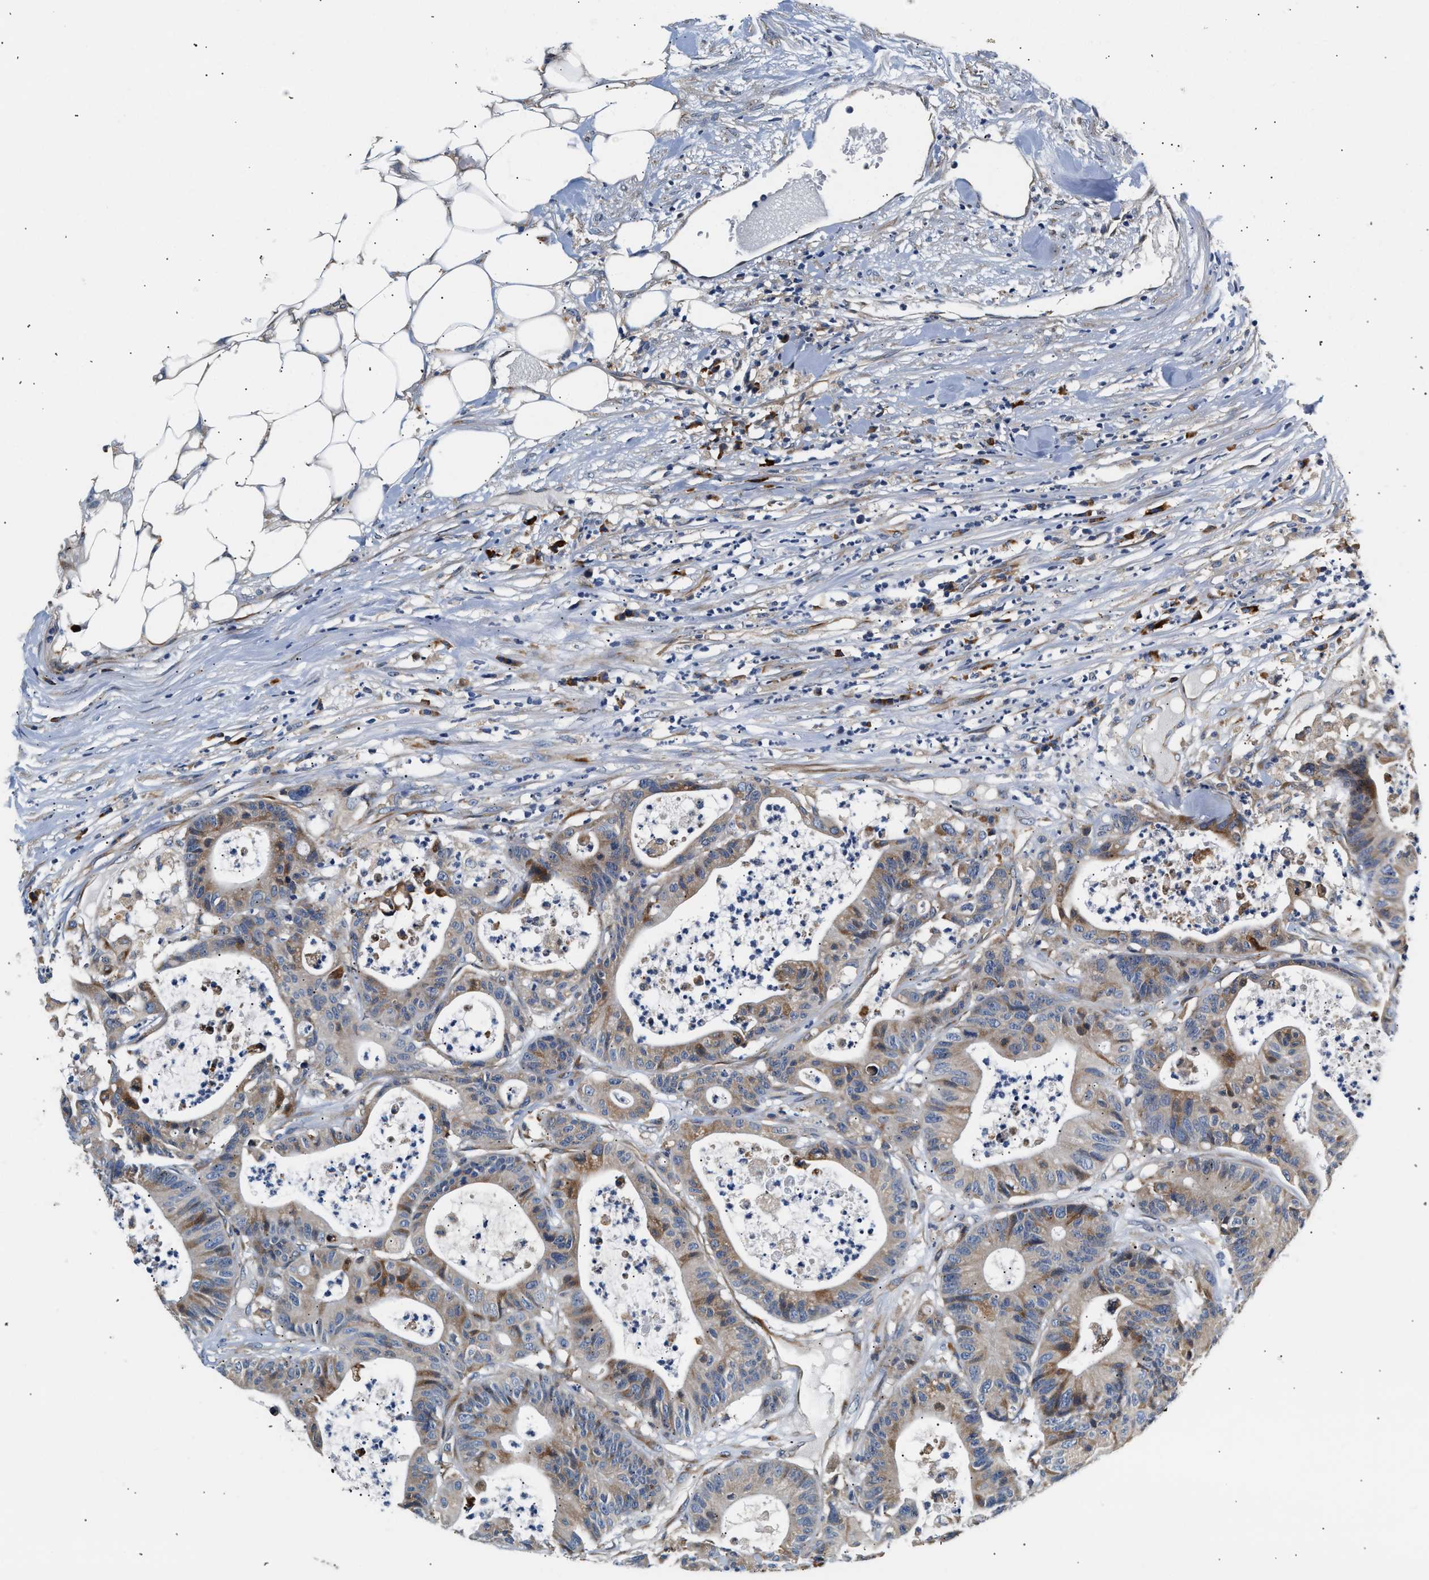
{"staining": {"intensity": "moderate", "quantity": "25%-75%", "location": "cytoplasmic/membranous"}, "tissue": "colorectal cancer", "cell_type": "Tumor cells", "image_type": "cancer", "snomed": [{"axis": "morphology", "description": "Adenocarcinoma, NOS"}, {"axis": "topography", "description": "Colon"}], "caption": "Immunohistochemistry photomicrograph of neoplastic tissue: adenocarcinoma (colorectal) stained using immunohistochemistry displays medium levels of moderate protein expression localized specifically in the cytoplasmic/membranous of tumor cells, appearing as a cytoplasmic/membranous brown color.", "gene": "IFT74", "patient": {"sex": "female", "age": 84}}